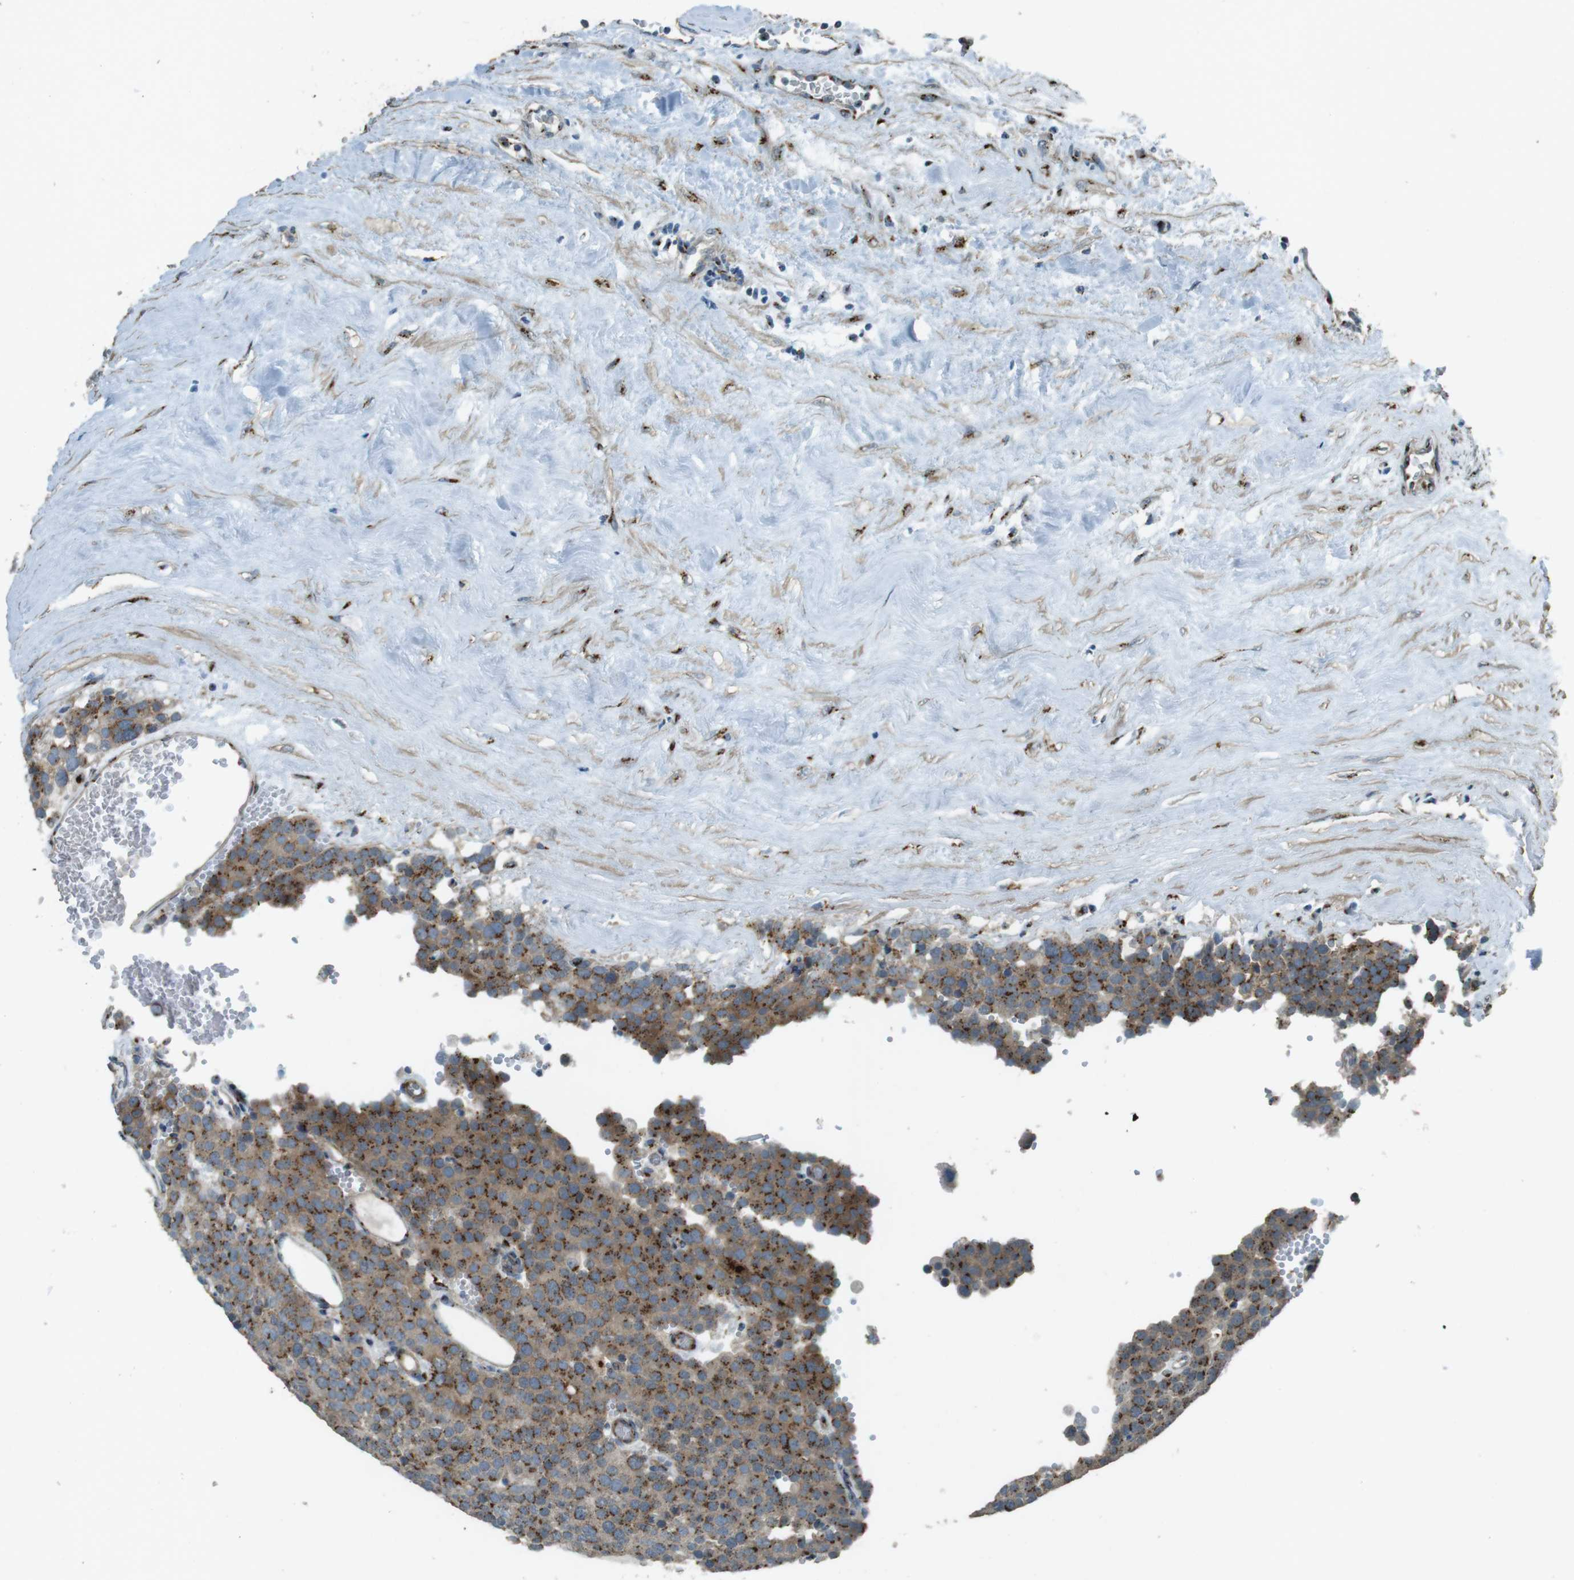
{"staining": {"intensity": "moderate", "quantity": ">75%", "location": "cytoplasmic/membranous"}, "tissue": "testis cancer", "cell_type": "Tumor cells", "image_type": "cancer", "snomed": [{"axis": "morphology", "description": "Normal tissue, NOS"}, {"axis": "morphology", "description": "Seminoma, NOS"}, {"axis": "topography", "description": "Testis"}], "caption": "Brown immunohistochemical staining in human testis cancer (seminoma) displays moderate cytoplasmic/membranous expression in approximately >75% of tumor cells.", "gene": "TMEM115", "patient": {"sex": "male", "age": 71}}